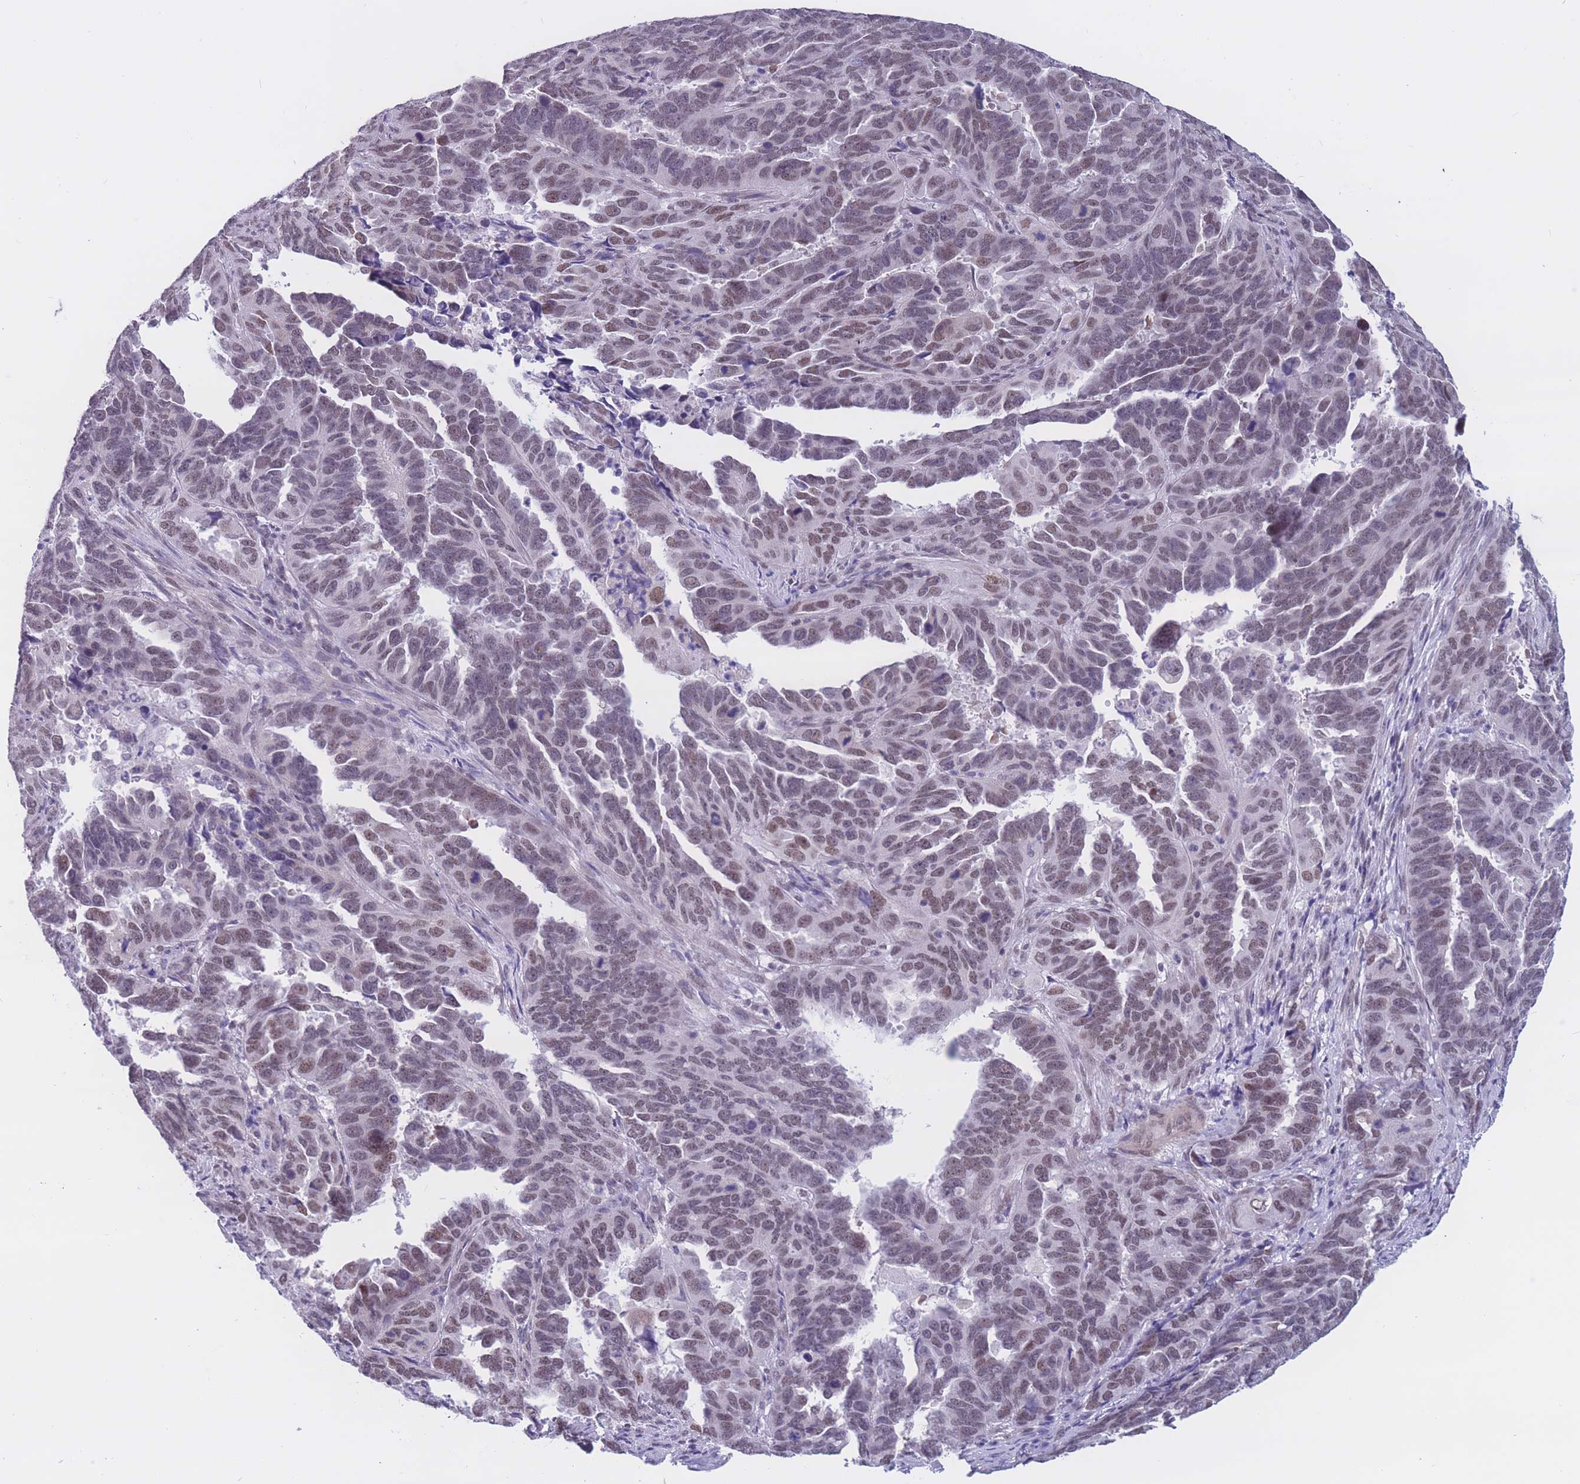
{"staining": {"intensity": "weak", "quantity": "<25%", "location": "nuclear"}, "tissue": "endometrial cancer", "cell_type": "Tumor cells", "image_type": "cancer", "snomed": [{"axis": "morphology", "description": "Adenocarcinoma, NOS"}, {"axis": "topography", "description": "Endometrium"}], "caption": "This is an immunohistochemistry image of endometrial cancer. There is no positivity in tumor cells.", "gene": "BCL9L", "patient": {"sex": "female", "age": 65}}